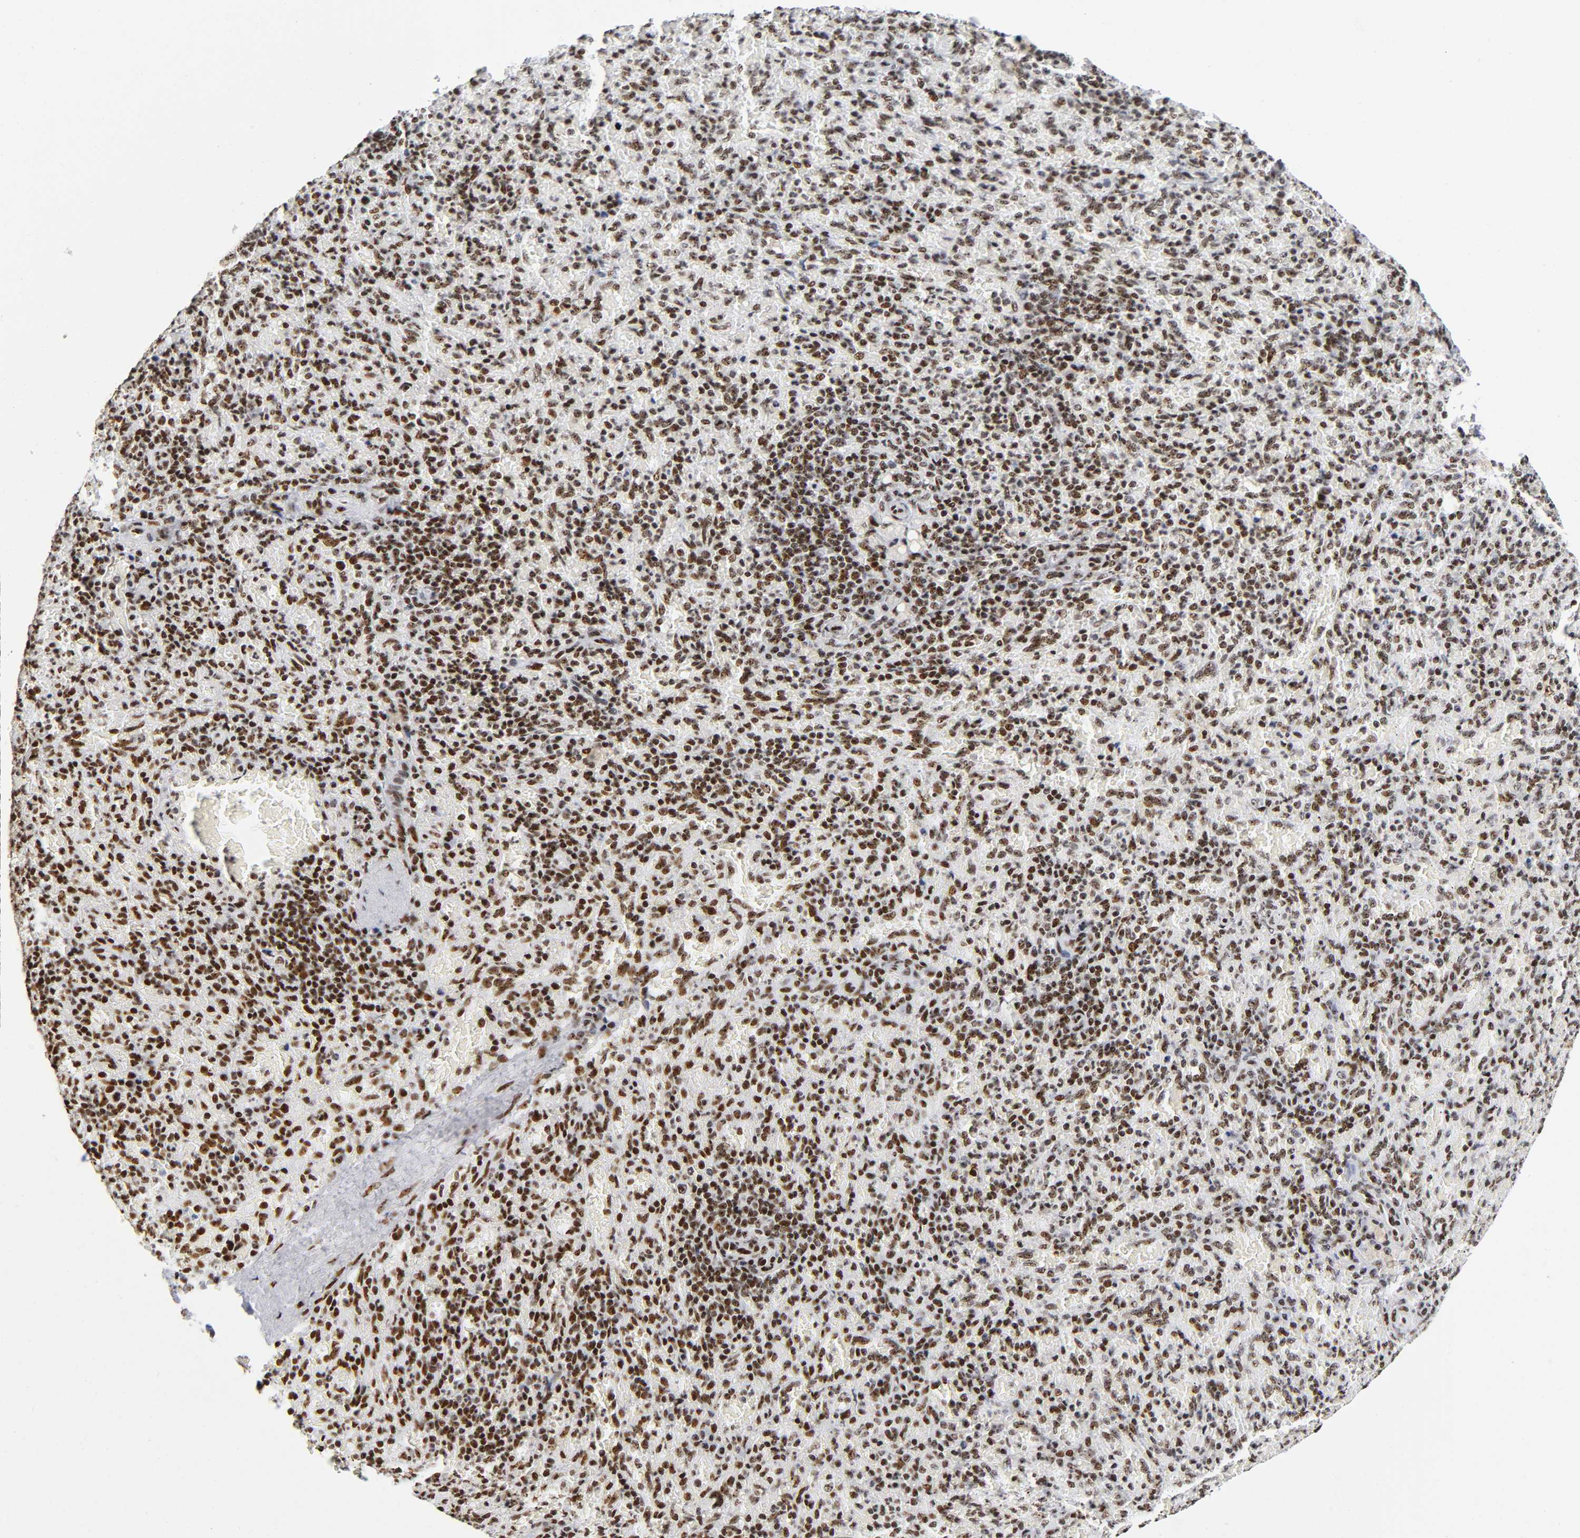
{"staining": {"intensity": "strong", "quantity": "25%-75%", "location": "nuclear"}, "tissue": "spleen", "cell_type": "Cells in red pulp", "image_type": "normal", "snomed": [{"axis": "morphology", "description": "Normal tissue, NOS"}, {"axis": "topography", "description": "Spleen"}], "caption": "Strong nuclear expression is identified in about 25%-75% of cells in red pulp in unremarkable spleen. (IHC, brightfield microscopy, high magnification).", "gene": "UBTF", "patient": {"sex": "female", "age": 43}}